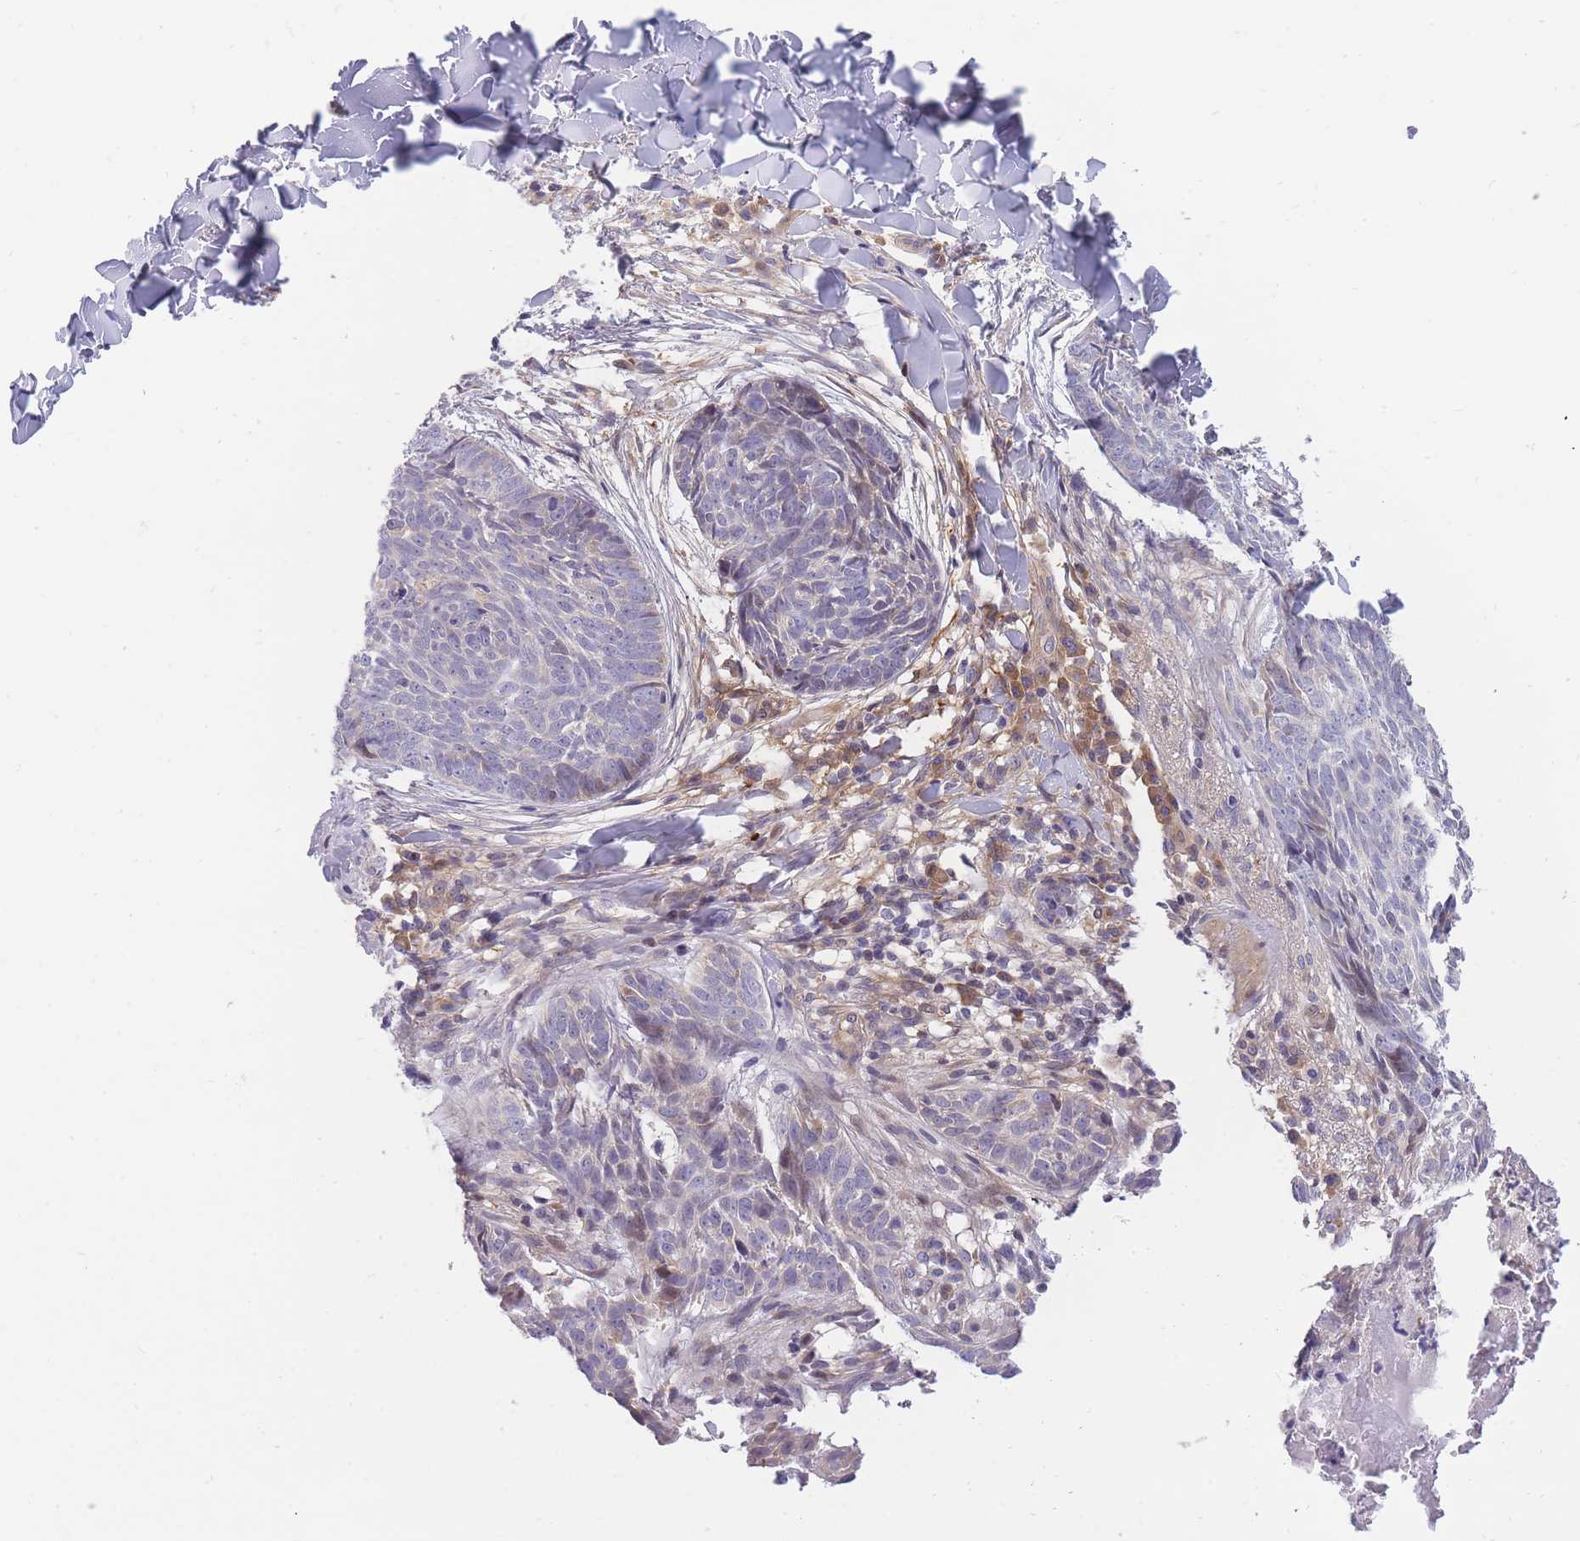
{"staining": {"intensity": "negative", "quantity": "none", "location": "none"}, "tissue": "skin cancer", "cell_type": "Tumor cells", "image_type": "cancer", "snomed": [{"axis": "morphology", "description": "Basal cell carcinoma"}, {"axis": "topography", "description": "Skin"}], "caption": "Tumor cells are negative for protein expression in human skin cancer. (Stains: DAB (3,3'-diaminobenzidine) immunohistochemistry (IHC) with hematoxylin counter stain, Microscopy: brightfield microscopy at high magnification).", "gene": "CRYGN", "patient": {"sex": "female", "age": 61}}